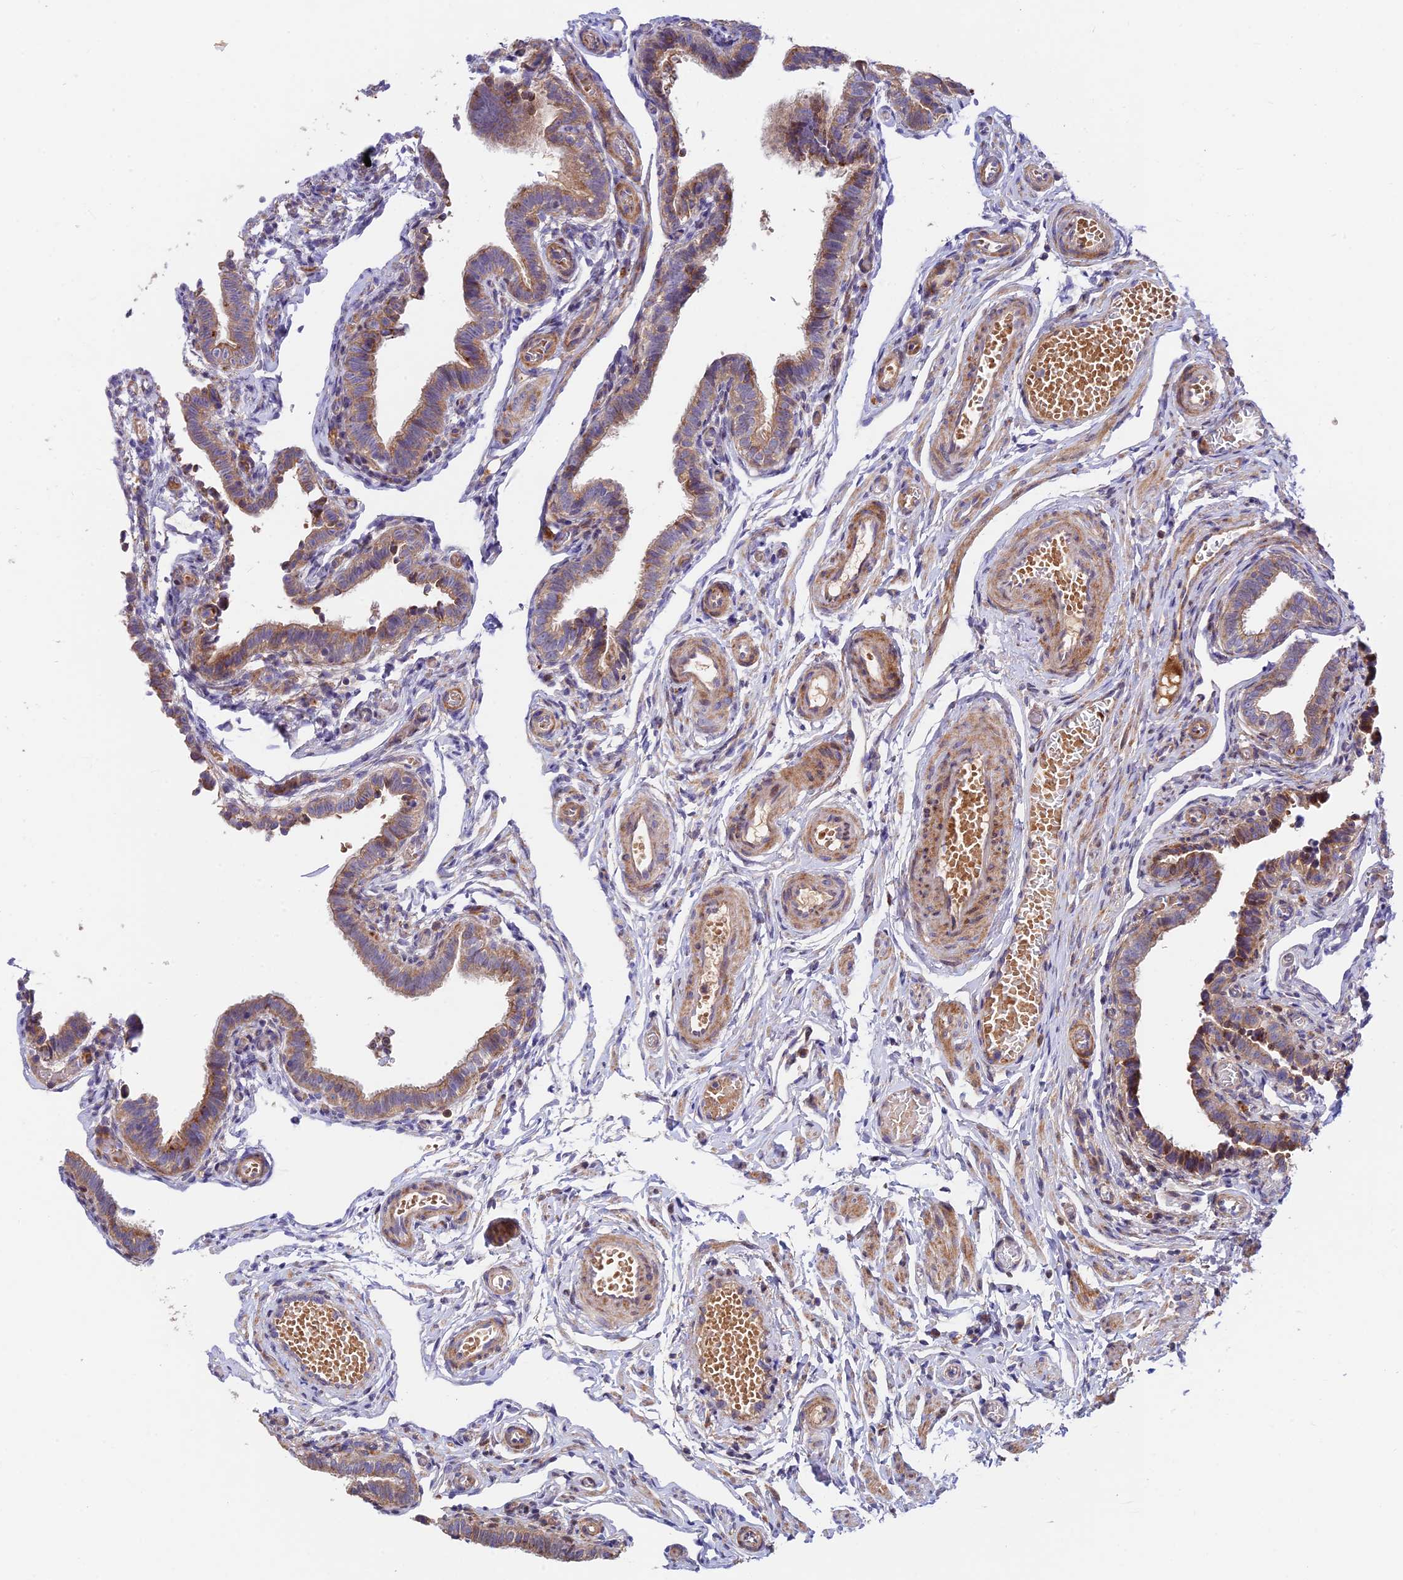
{"staining": {"intensity": "moderate", "quantity": "25%-75%", "location": "cytoplasmic/membranous"}, "tissue": "fallopian tube", "cell_type": "Glandular cells", "image_type": "normal", "snomed": [{"axis": "morphology", "description": "Normal tissue, NOS"}, {"axis": "topography", "description": "Fallopian tube"}], "caption": "A micrograph of human fallopian tube stained for a protein demonstrates moderate cytoplasmic/membranous brown staining in glandular cells.", "gene": "FUOM", "patient": {"sex": "female", "age": 36}}